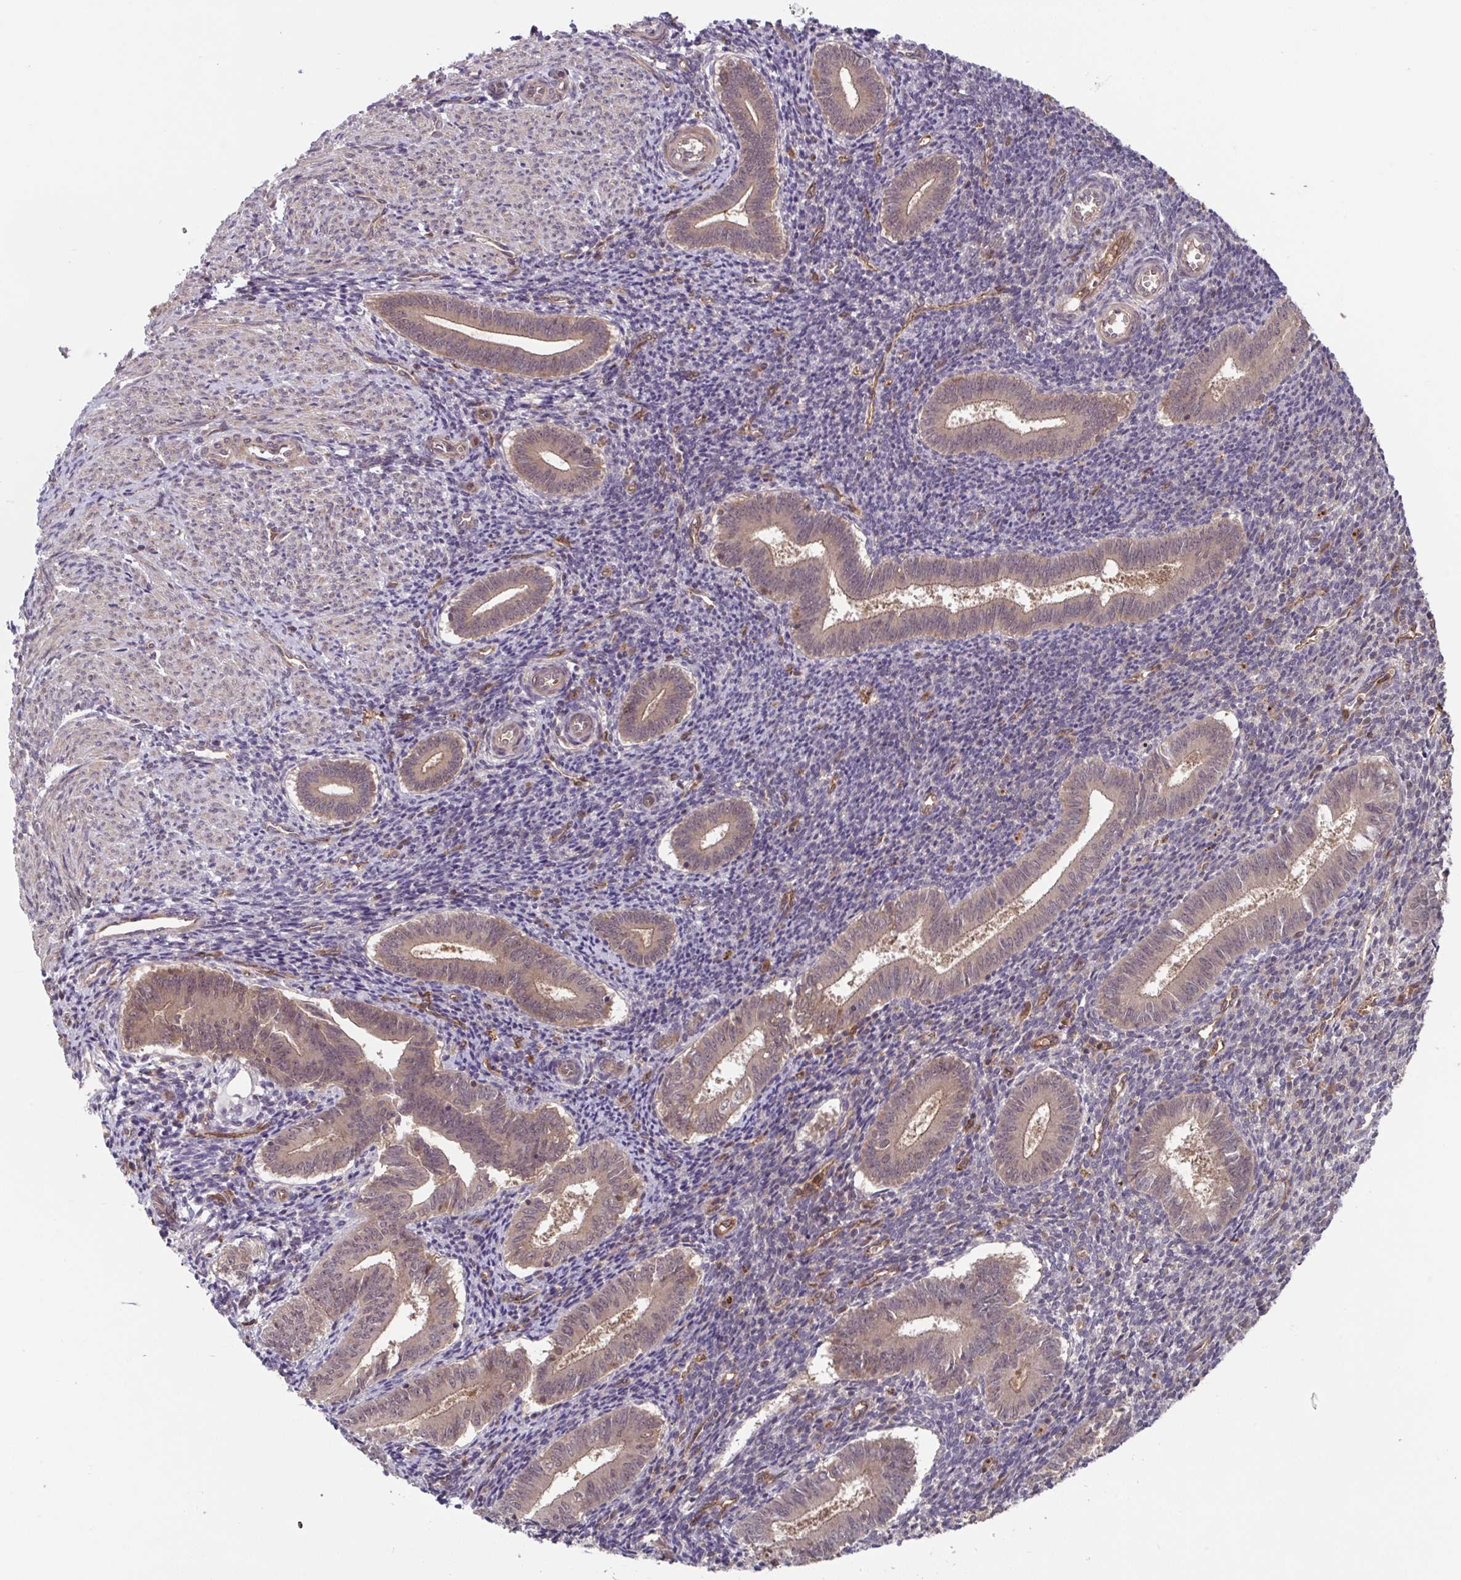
{"staining": {"intensity": "negative", "quantity": "none", "location": "none"}, "tissue": "endometrium", "cell_type": "Cells in endometrial stroma", "image_type": "normal", "snomed": [{"axis": "morphology", "description": "Normal tissue, NOS"}, {"axis": "topography", "description": "Endometrium"}], "caption": "Immunohistochemistry micrograph of normal endometrium stained for a protein (brown), which shows no staining in cells in endometrial stroma.", "gene": "TIGAR", "patient": {"sex": "female", "age": 25}}